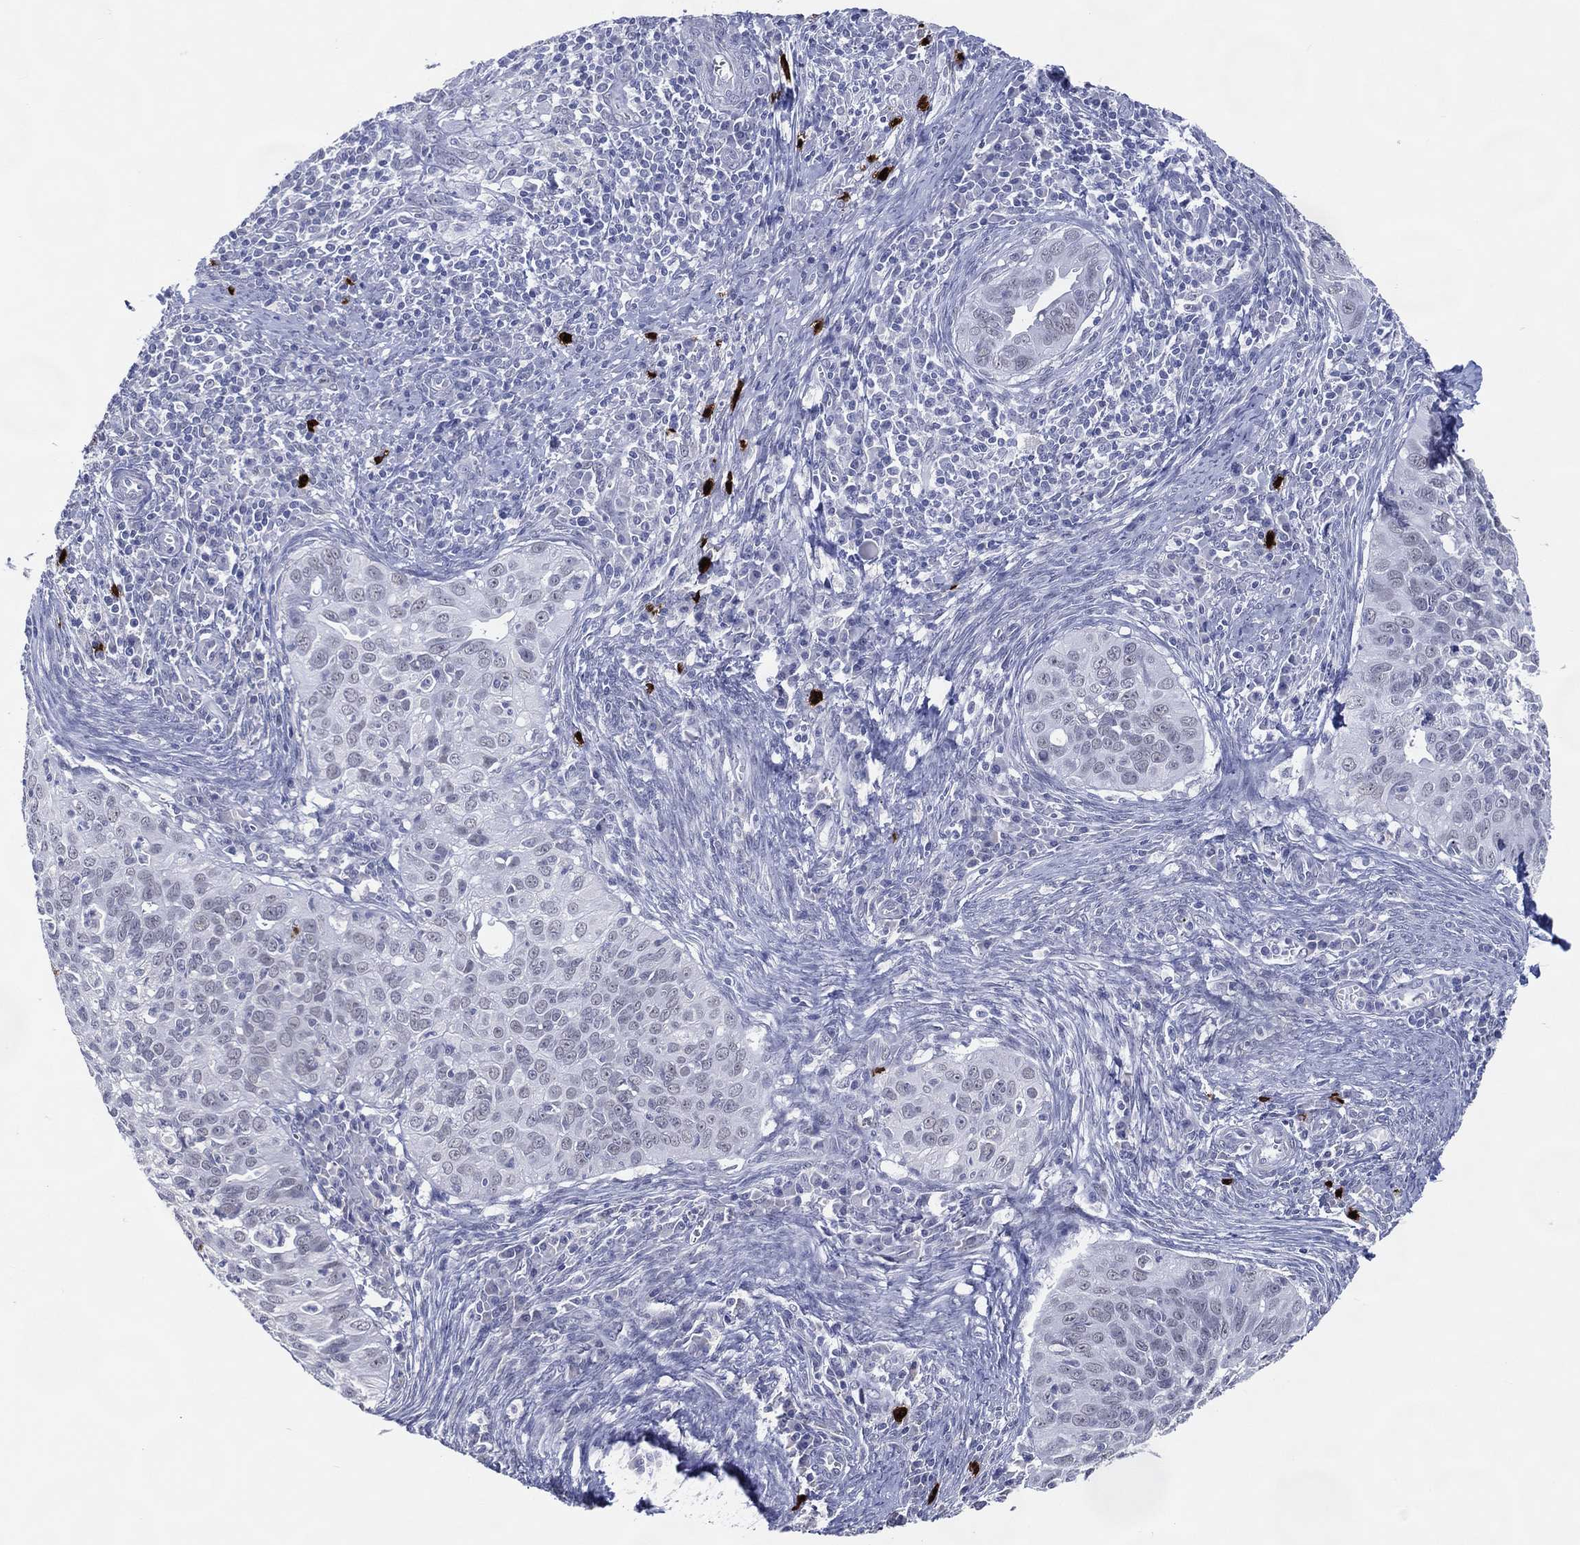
{"staining": {"intensity": "negative", "quantity": "none", "location": "none"}, "tissue": "cervical cancer", "cell_type": "Tumor cells", "image_type": "cancer", "snomed": [{"axis": "morphology", "description": "Squamous cell carcinoma, NOS"}, {"axis": "topography", "description": "Cervix"}], "caption": "IHC histopathology image of neoplastic tissue: cervical cancer (squamous cell carcinoma) stained with DAB (3,3'-diaminobenzidine) demonstrates no significant protein expression in tumor cells.", "gene": "CFAP58", "patient": {"sex": "female", "age": 26}}